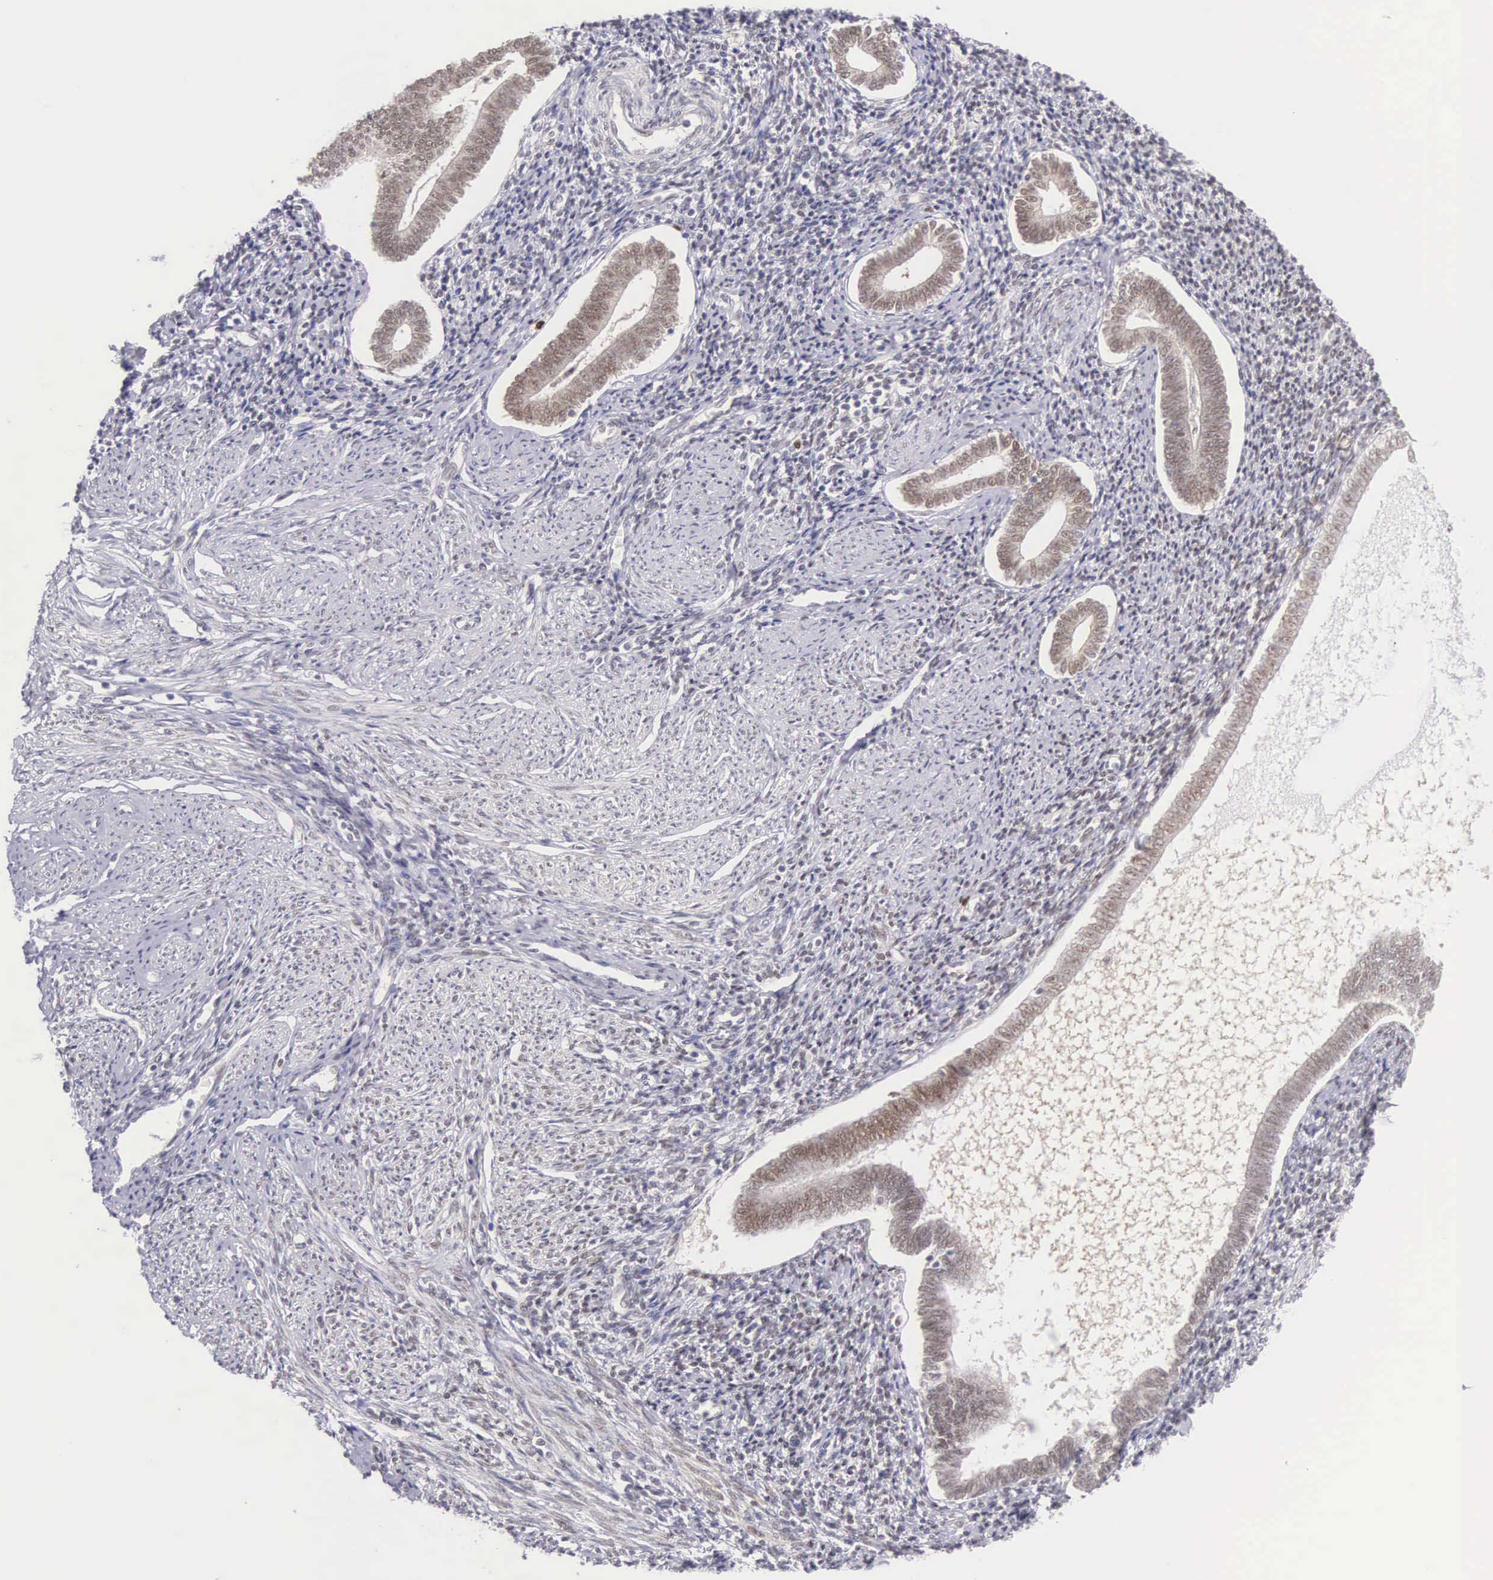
{"staining": {"intensity": "weak", "quantity": "<25%", "location": "nuclear"}, "tissue": "endometrium", "cell_type": "Cells in endometrial stroma", "image_type": "normal", "snomed": [{"axis": "morphology", "description": "Normal tissue, NOS"}, {"axis": "topography", "description": "Endometrium"}], "caption": "Endometrium was stained to show a protein in brown. There is no significant staining in cells in endometrial stroma. (DAB (3,3'-diaminobenzidine) IHC visualized using brightfield microscopy, high magnification).", "gene": "CCDC117", "patient": {"sex": "female", "age": 52}}